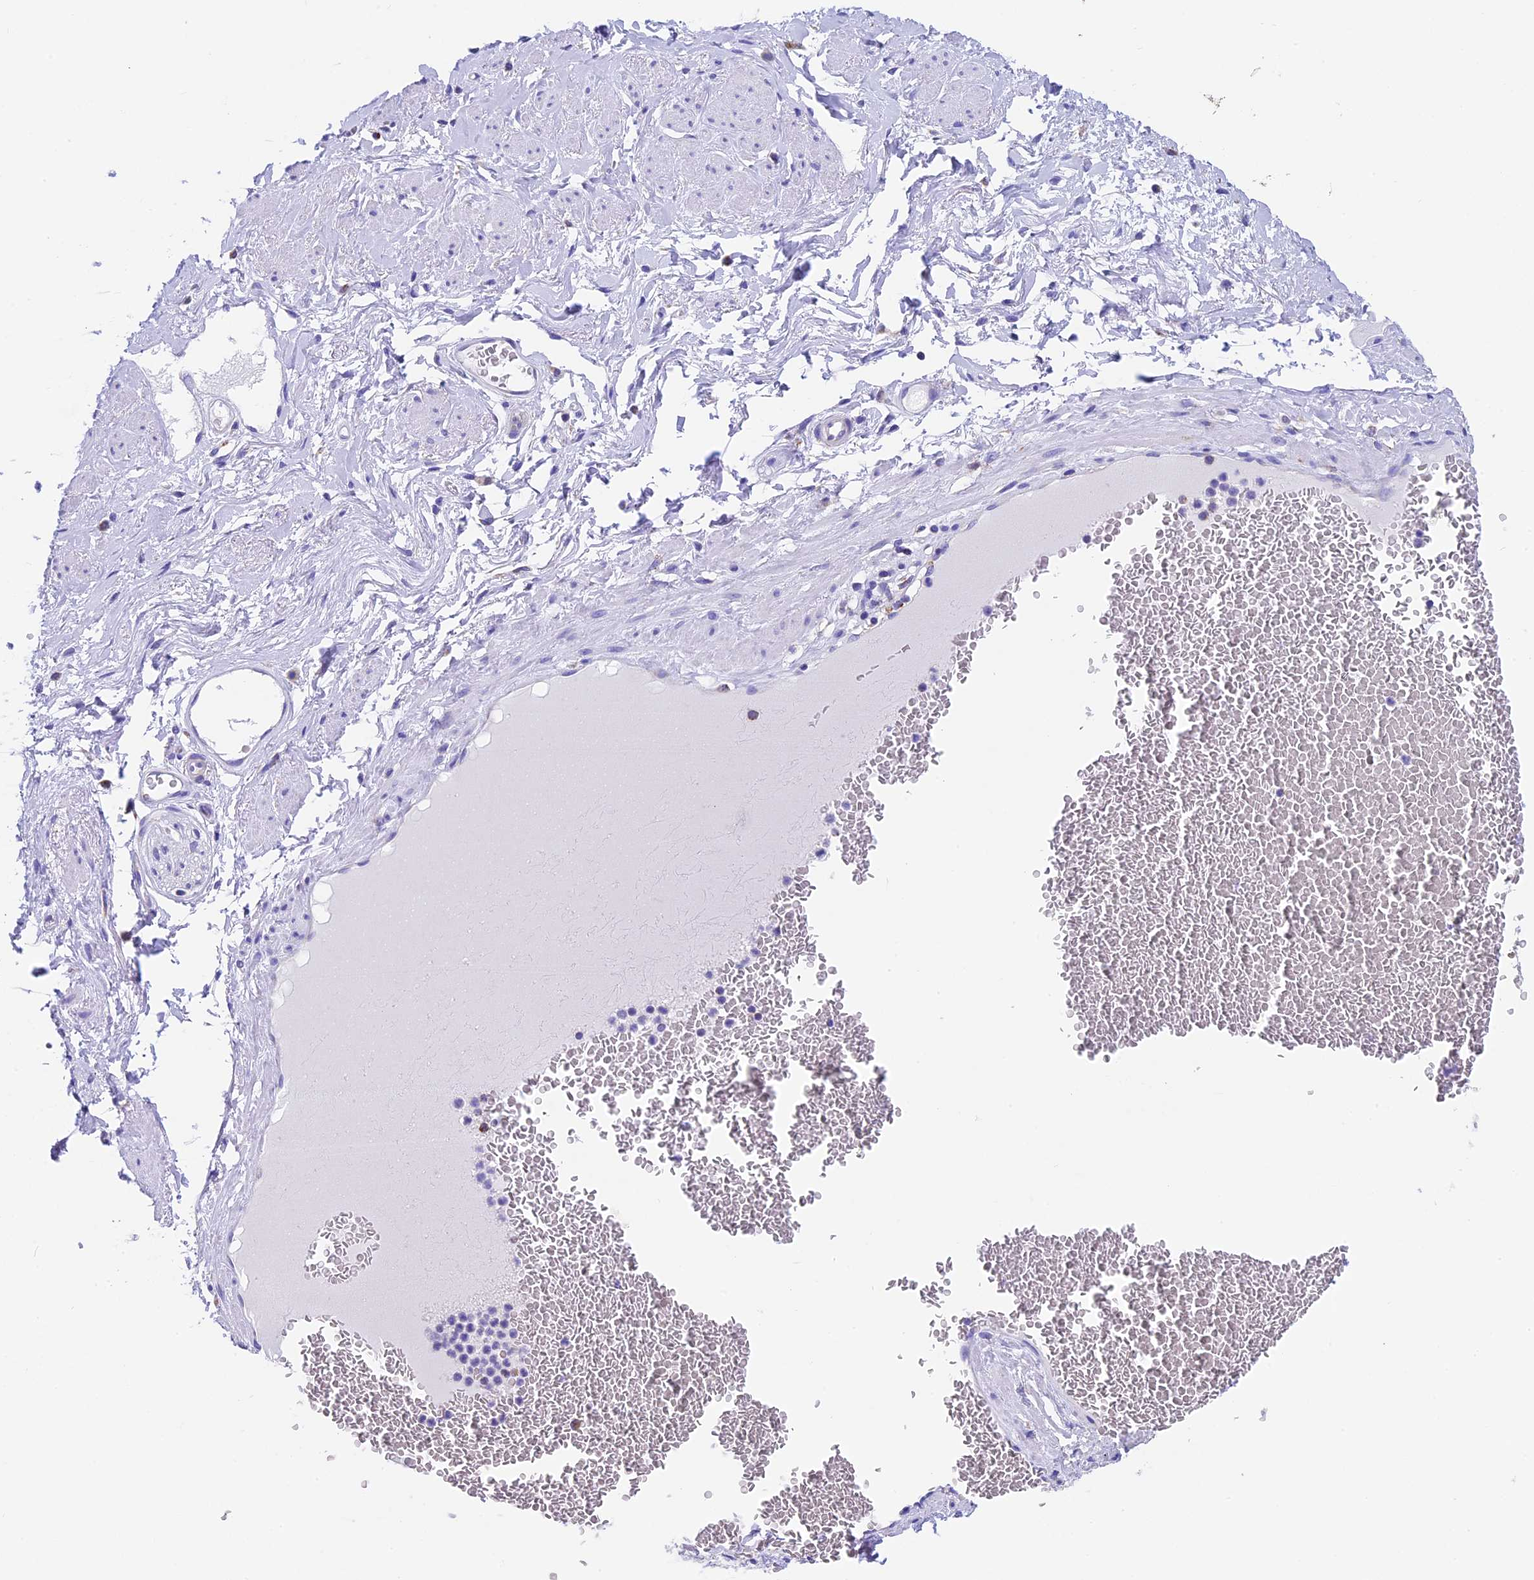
{"staining": {"intensity": "negative", "quantity": "none", "location": "none"}, "tissue": "soft tissue", "cell_type": "Chondrocytes", "image_type": "normal", "snomed": [{"axis": "morphology", "description": "Normal tissue, NOS"}, {"axis": "morphology", "description": "Adenocarcinoma, NOS"}, {"axis": "topography", "description": "Rectum"}, {"axis": "topography", "description": "Vagina"}, {"axis": "topography", "description": "Peripheral nerve tissue"}], "caption": "An image of soft tissue stained for a protein shows no brown staining in chondrocytes.", "gene": "SLC8B1", "patient": {"sex": "female", "age": 71}}